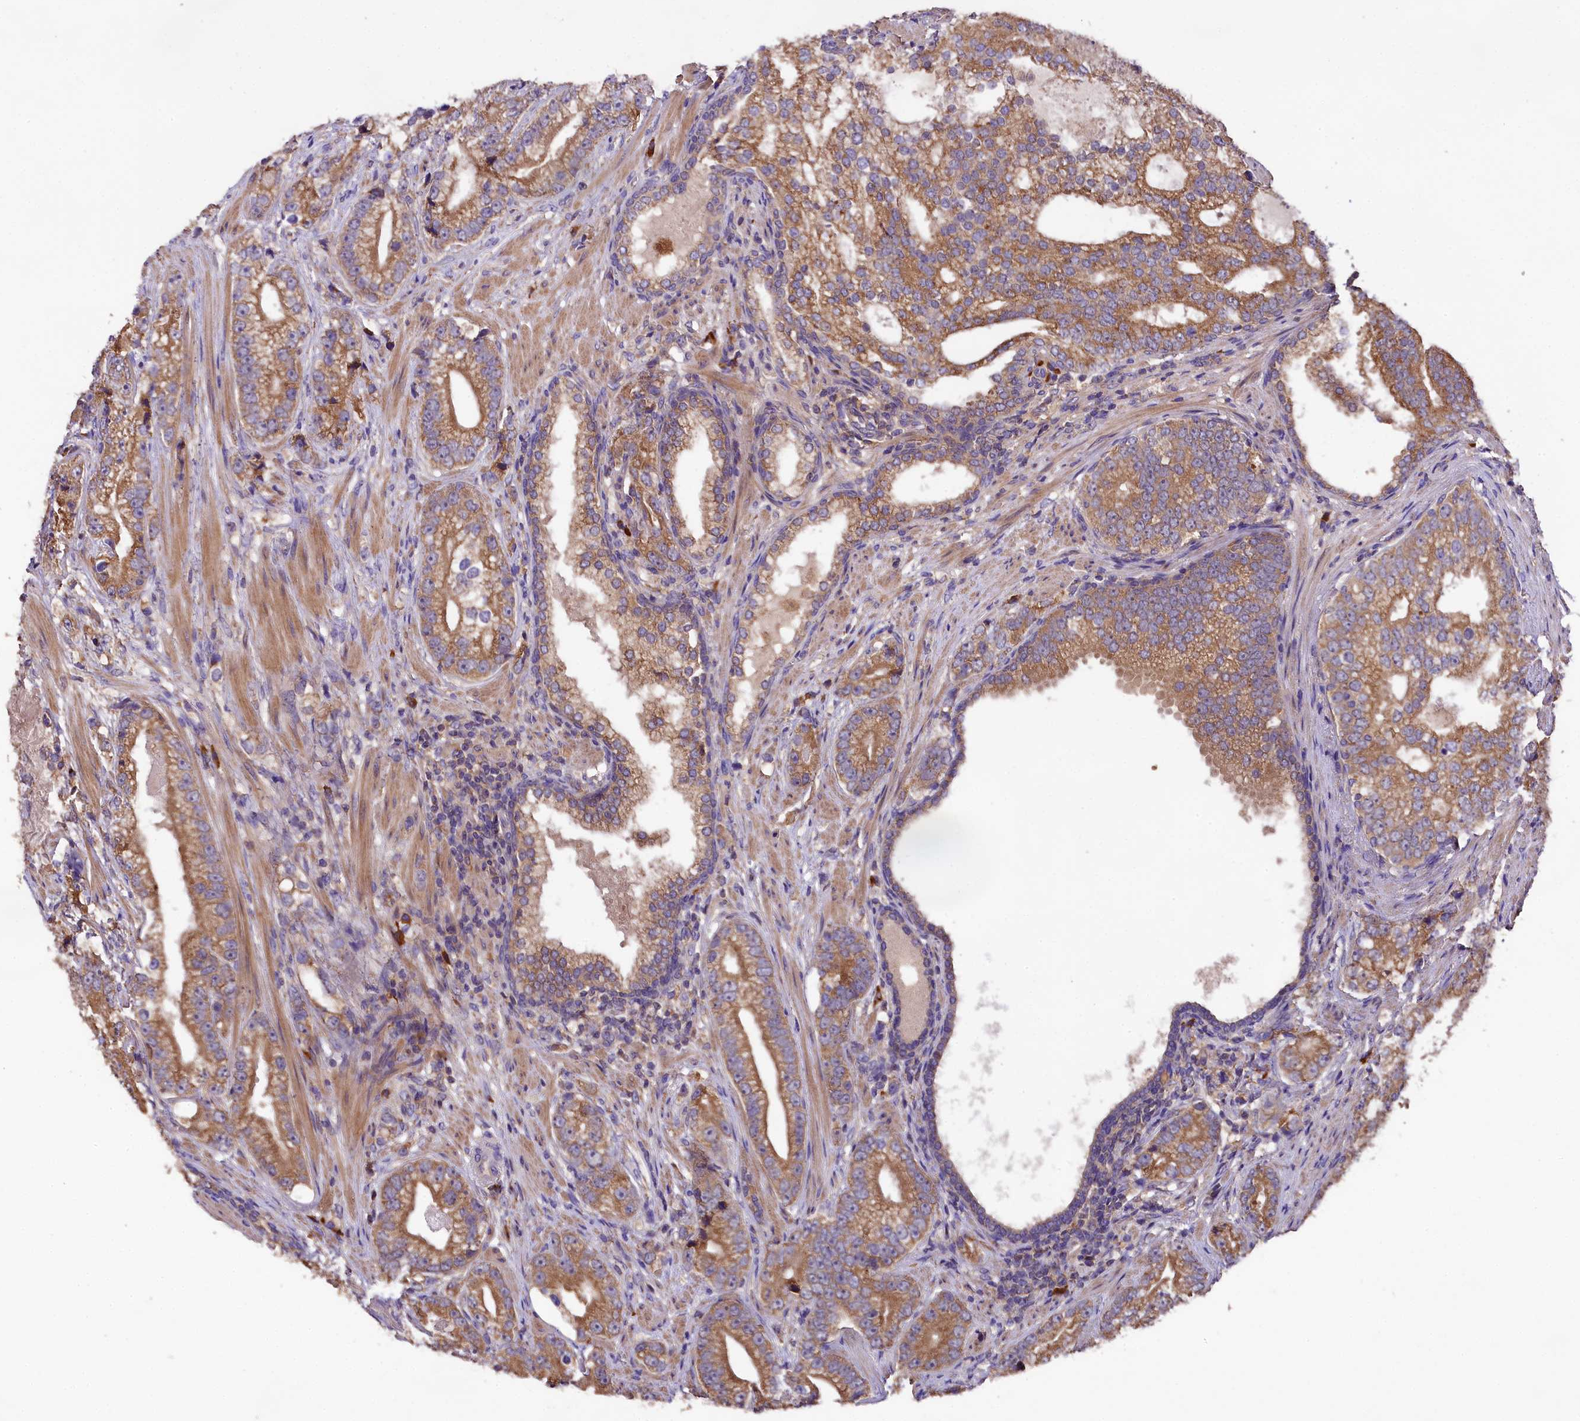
{"staining": {"intensity": "moderate", "quantity": ">75%", "location": "cytoplasmic/membranous"}, "tissue": "prostate cancer", "cell_type": "Tumor cells", "image_type": "cancer", "snomed": [{"axis": "morphology", "description": "Adenocarcinoma, High grade"}, {"axis": "topography", "description": "Prostate"}], "caption": "Moderate cytoplasmic/membranous positivity is present in about >75% of tumor cells in adenocarcinoma (high-grade) (prostate). (Stains: DAB (3,3'-diaminobenzidine) in brown, nuclei in blue, Microscopy: brightfield microscopy at high magnification).", "gene": "ENKD1", "patient": {"sex": "male", "age": 75}}